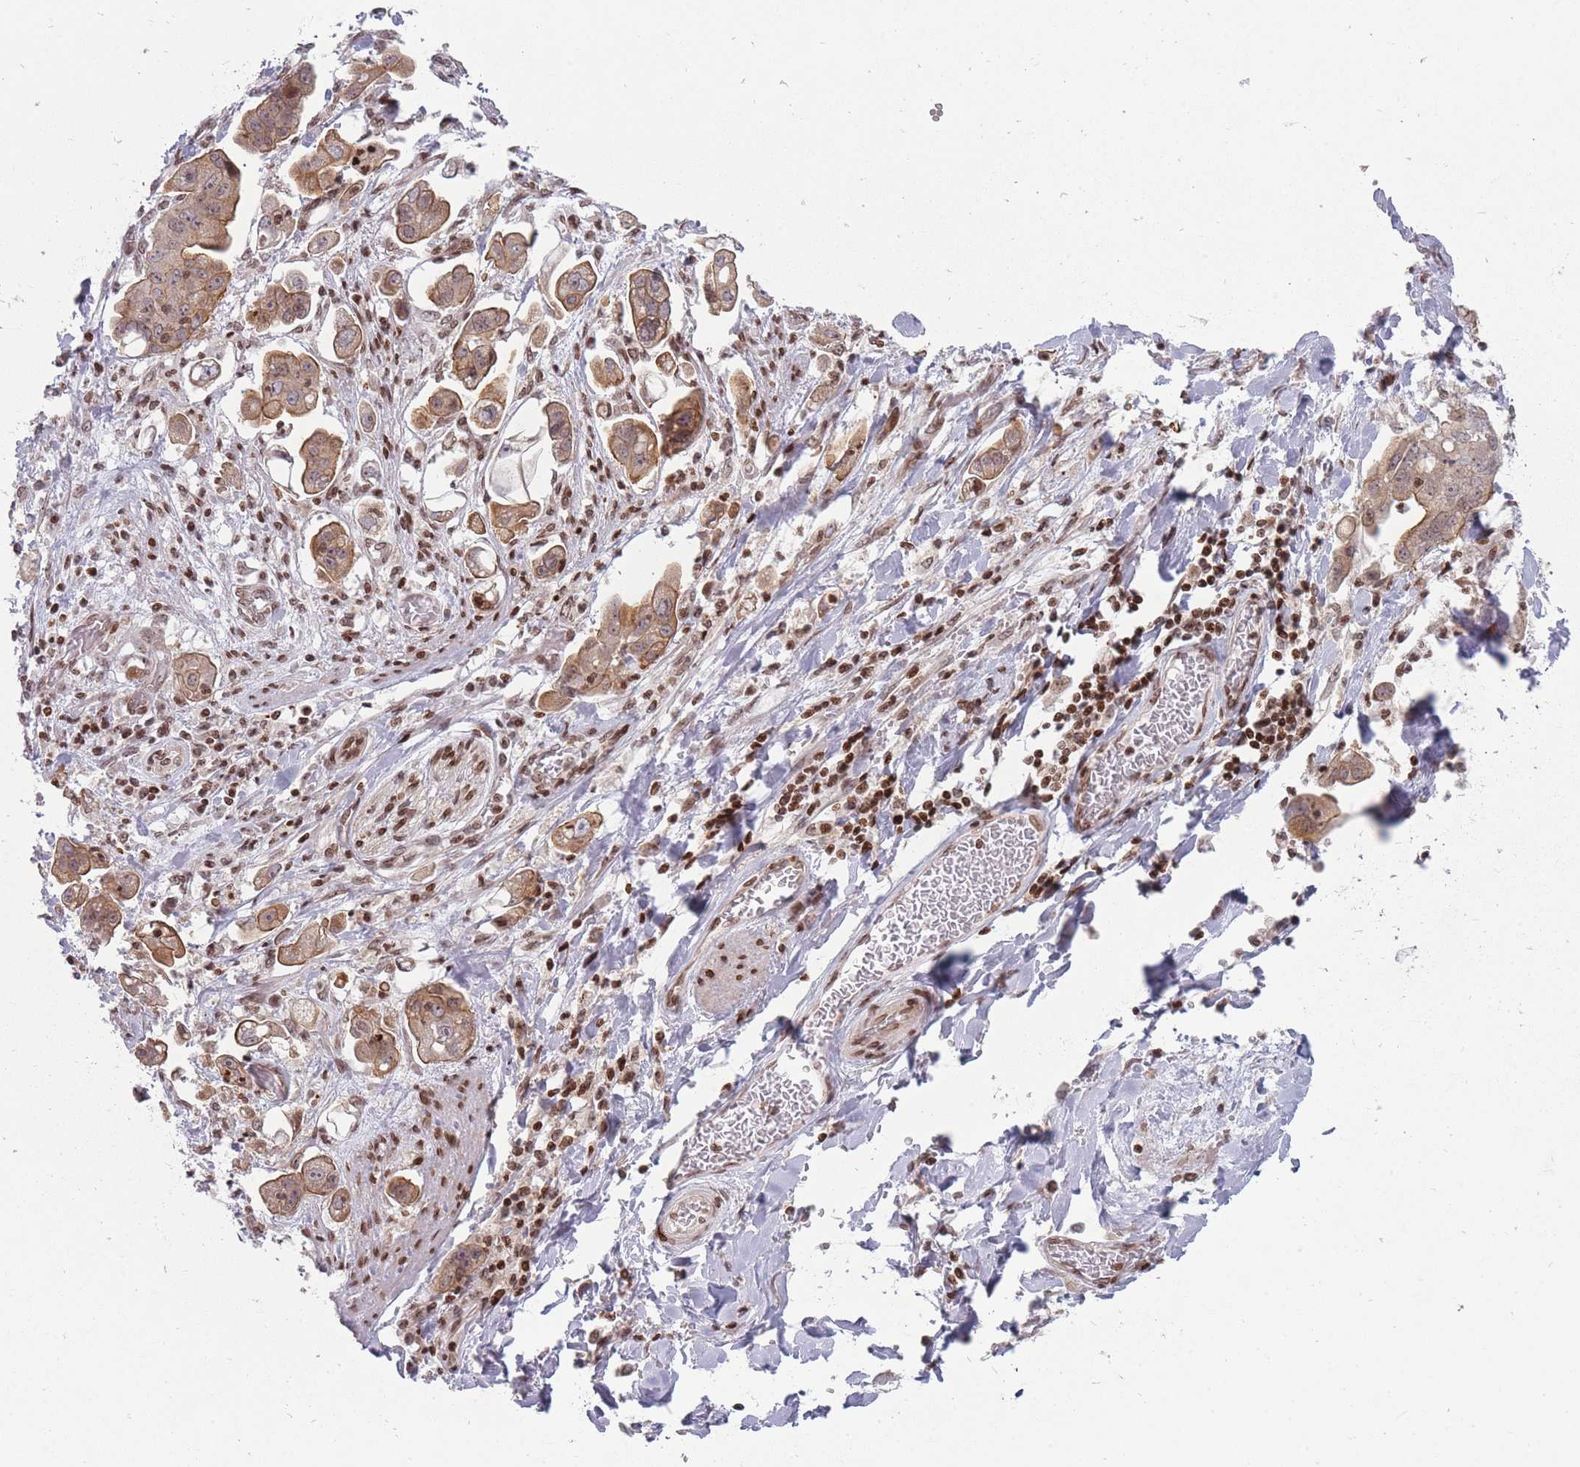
{"staining": {"intensity": "moderate", "quantity": ">75%", "location": "cytoplasmic/membranous,nuclear"}, "tissue": "stomach cancer", "cell_type": "Tumor cells", "image_type": "cancer", "snomed": [{"axis": "morphology", "description": "Adenocarcinoma, NOS"}, {"axis": "topography", "description": "Stomach"}], "caption": "Immunohistochemical staining of human stomach cancer reveals medium levels of moderate cytoplasmic/membranous and nuclear staining in approximately >75% of tumor cells.", "gene": "TMC6", "patient": {"sex": "male", "age": 62}}